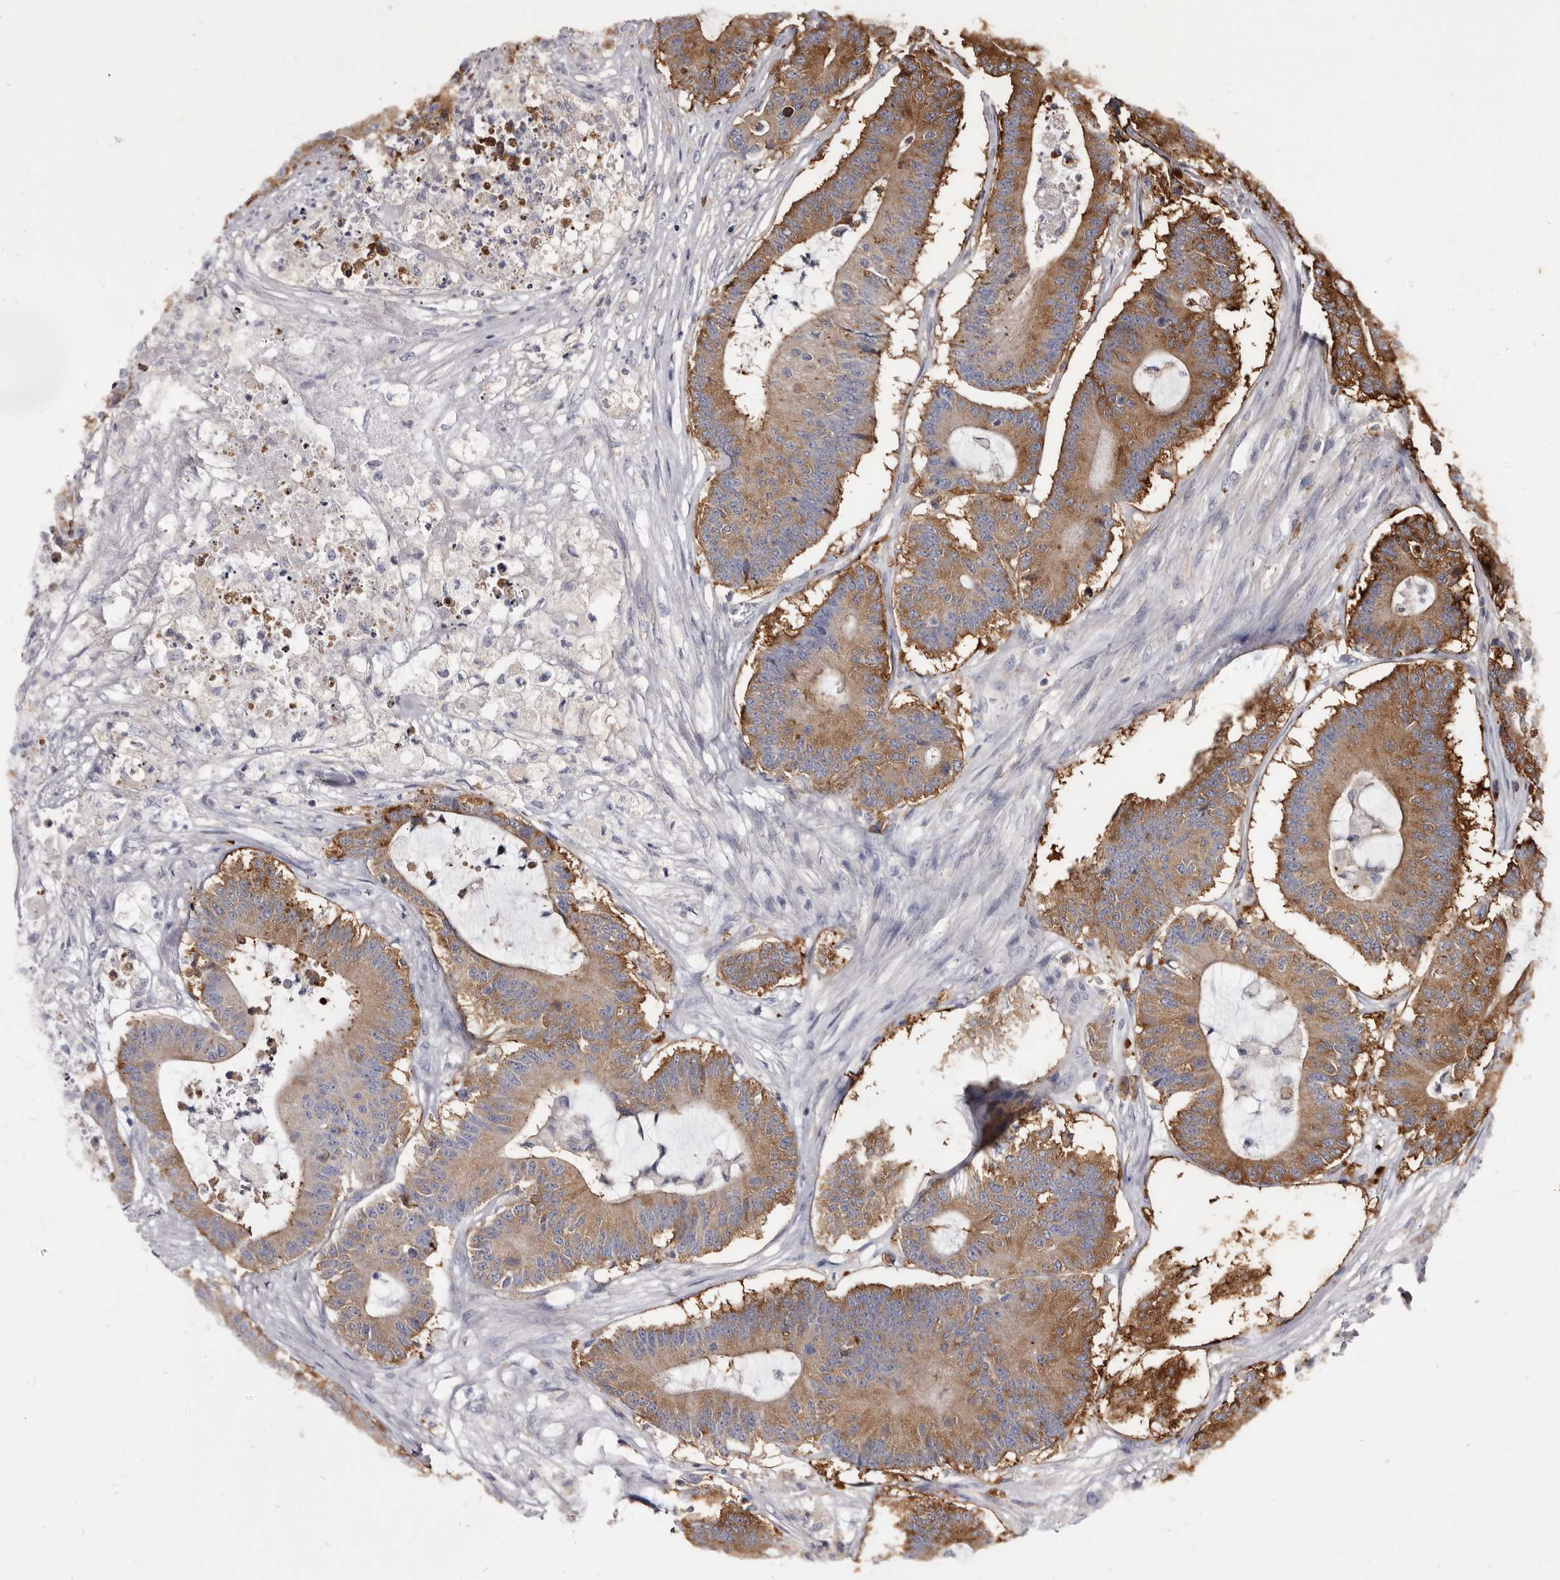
{"staining": {"intensity": "moderate", "quantity": ">75%", "location": "cytoplasmic/membranous"}, "tissue": "colorectal cancer", "cell_type": "Tumor cells", "image_type": "cancer", "snomed": [{"axis": "morphology", "description": "Adenocarcinoma, NOS"}, {"axis": "topography", "description": "Colon"}], "caption": "Immunohistochemical staining of colorectal cancer exhibits medium levels of moderate cytoplasmic/membranous staining in approximately >75% of tumor cells.", "gene": "TPD52", "patient": {"sex": "female", "age": 84}}